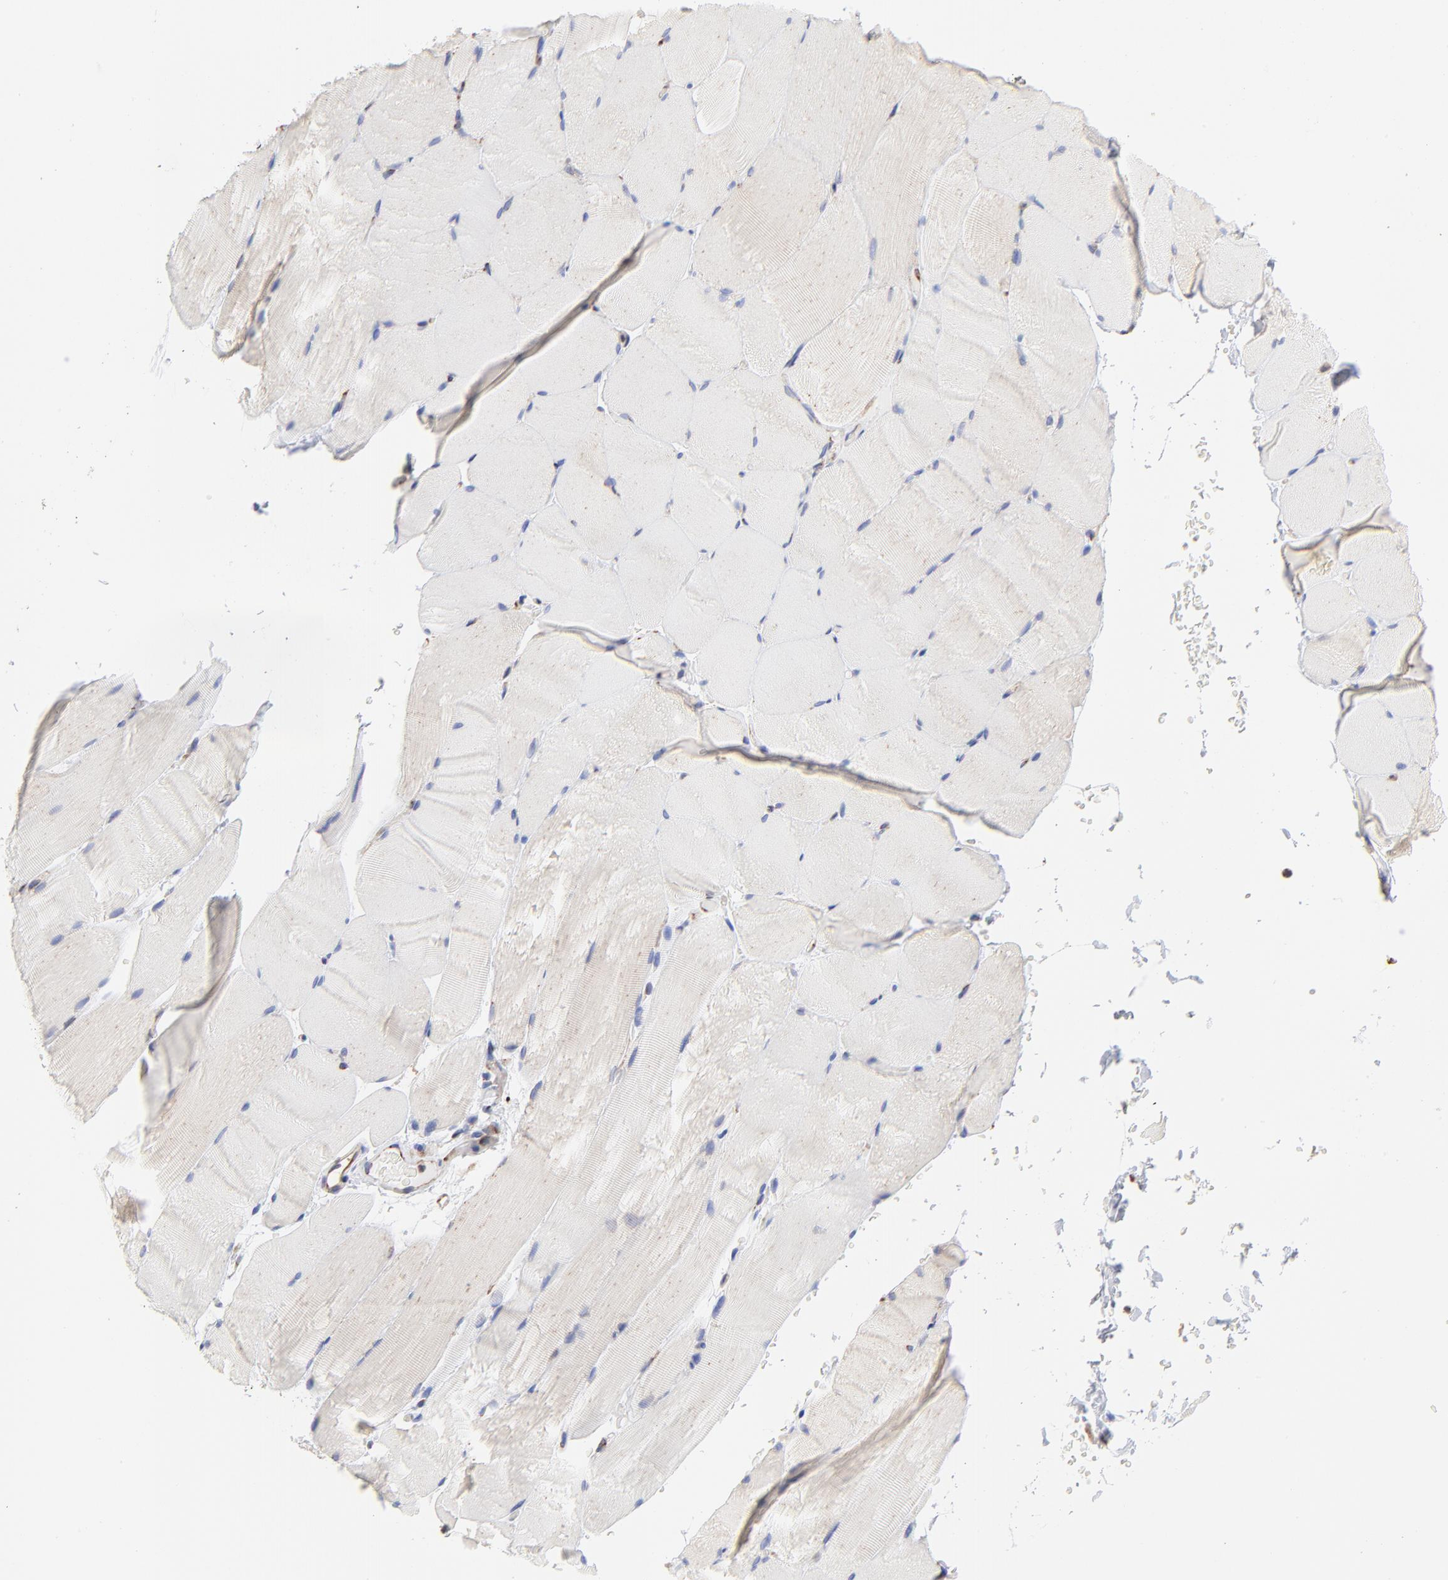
{"staining": {"intensity": "negative", "quantity": "none", "location": "none"}, "tissue": "skeletal muscle", "cell_type": "Myocytes", "image_type": "normal", "snomed": [{"axis": "morphology", "description": "Normal tissue, NOS"}, {"axis": "topography", "description": "Skeletal muscle"}, {"axis": "topography", "description": "Parathyroid gland"}], "caption": "Myocytes are negative for brown protein staining in normal skeletal muscle. The staining is performed using DAB brown chromogen with nuclei counter-stained in using hematoxylin.", "gene": "LMAN1", "patient": {"sex": "female", "age": 37}}